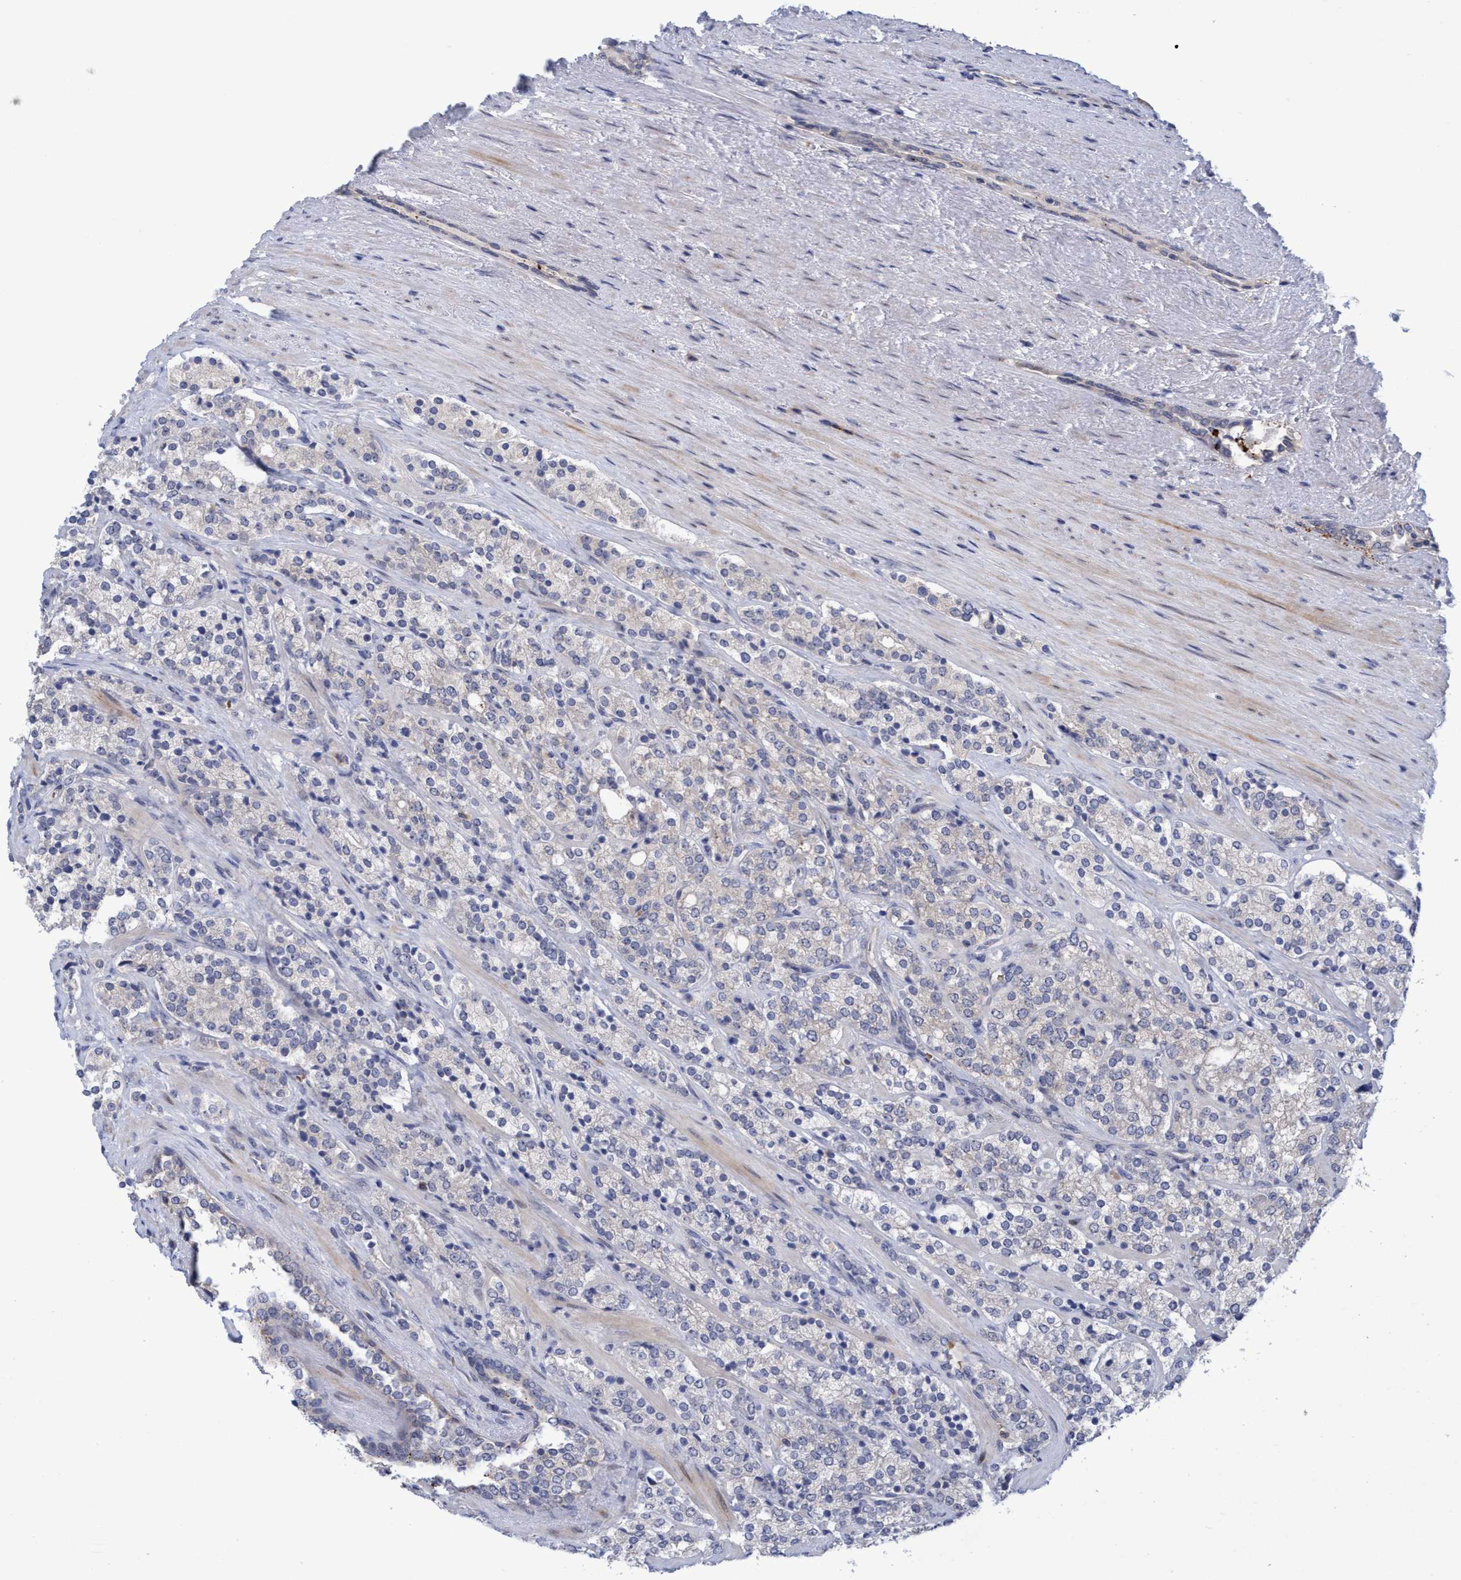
{"staining": {"intensity": "negative", "quantity": "none", "location": "none"}, "tissue": "prostate cancer", "cell_type": "Tumor cells", "image_type": "cancer", "snomed": [{"axis": "morphology", "description": "Adenocarcinoma, High grade"}, {"axis": "topography", "description": "Prostate"}], "caption": "IHC photomicrograph of neoplastic tissue: prostate cancer (adenocarcinoma (high-grade)) stained with DAB exhibits no significant protein positivity in tumor cells. Nuclei are stained in blue.", "gene": "SEMA4D", "patient": {"sex": "male", "age": 71}}